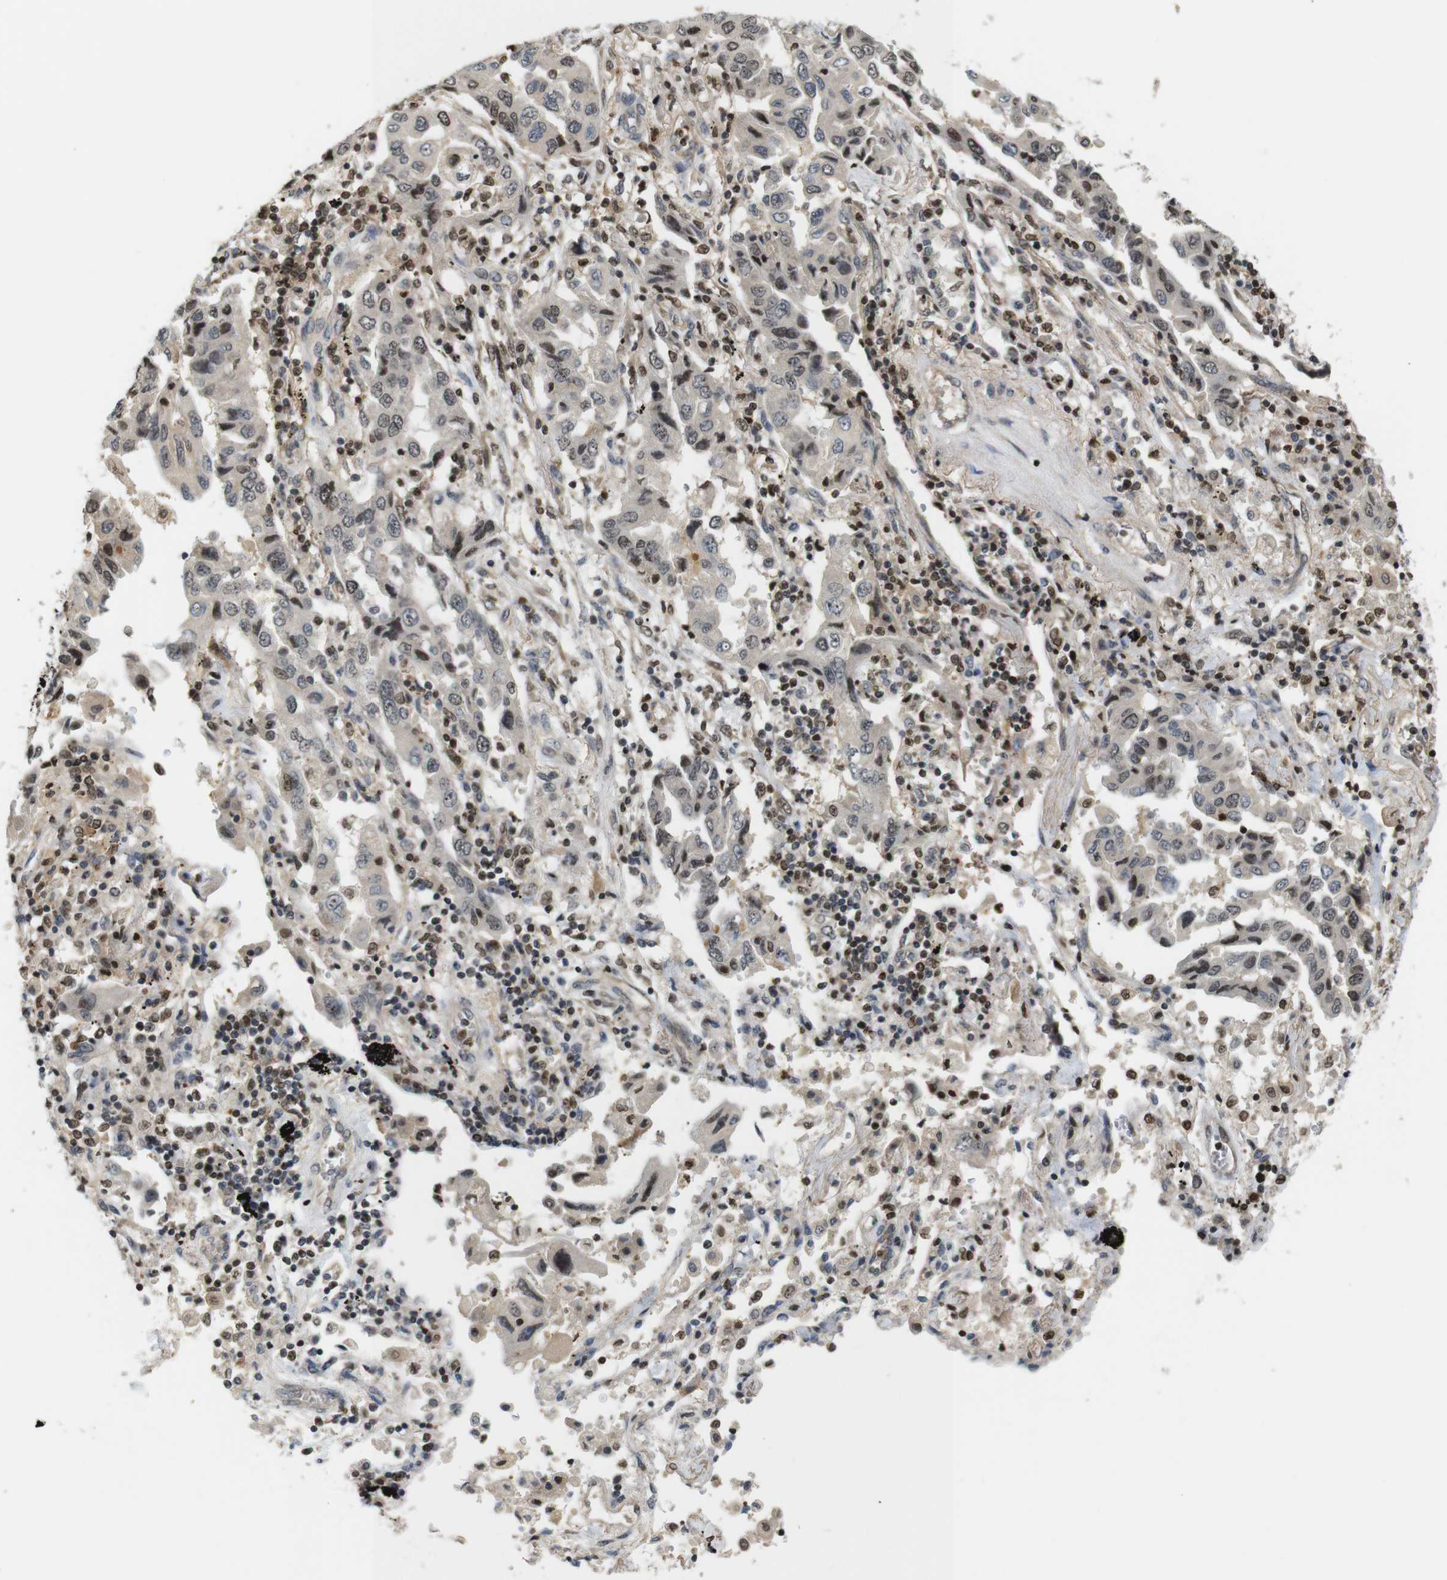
{"staining": {"intensity": "weak", "quantity": "<25%", "location": "nuclear"}, "tissue": "lung cancer", "cell_type": "Tumor cells", "image_type": "cancer", "snomed": [{"axis": "morphology", "description": "Adenocarcinoma, NOS"}, {"axis": "topography", "description": "Lung"}], "caption": "DAB immunohistochemical staining of lung cancer (adenocarcinoma) reveals no significant expression in tumor cells.", "gene": "MBD1", "patient": {"sex": "female", "age": 65}}